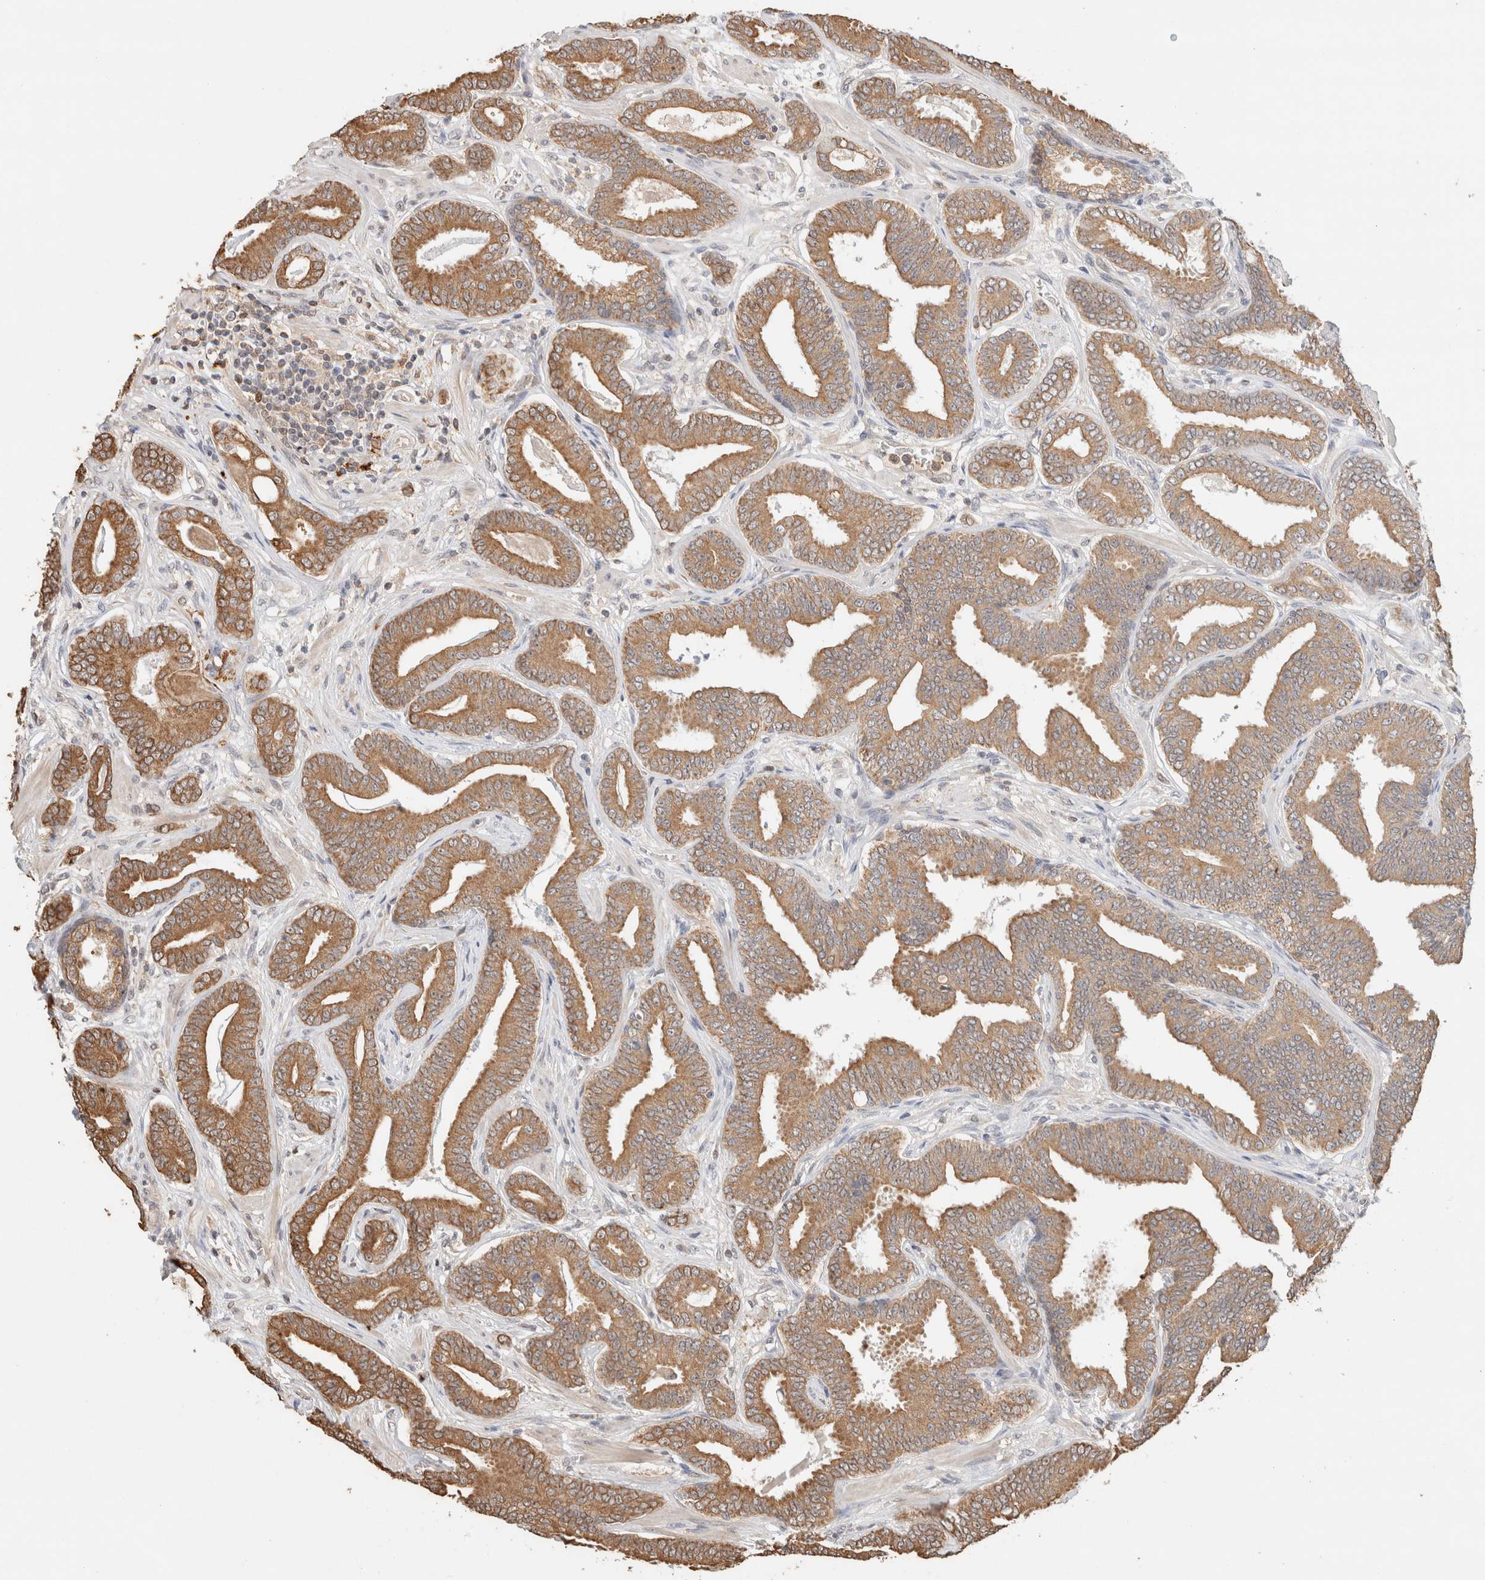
{"staining": {"intensity": "moderate", "quantity": ">75%", "location": "cytoplasmic/membranous"}, "tissue": "prostate cancer", "cell_type": "Tumor cells", "image_type": "cancer", "snomed": [{"axis": "morphology", "description": "Adenocarcinoma, Low grade"}, {"axis": "topography", "description": "Prostate"}], "caption": "This micrograph shows IHC staining of prostate cancer (low-grade adenocarcinoma), with medium moderate cytoplasmic/membranous expression in about >75% of tumor cells.", "gene": "CA13", "patient": {"sex": "male", "age": 62}}